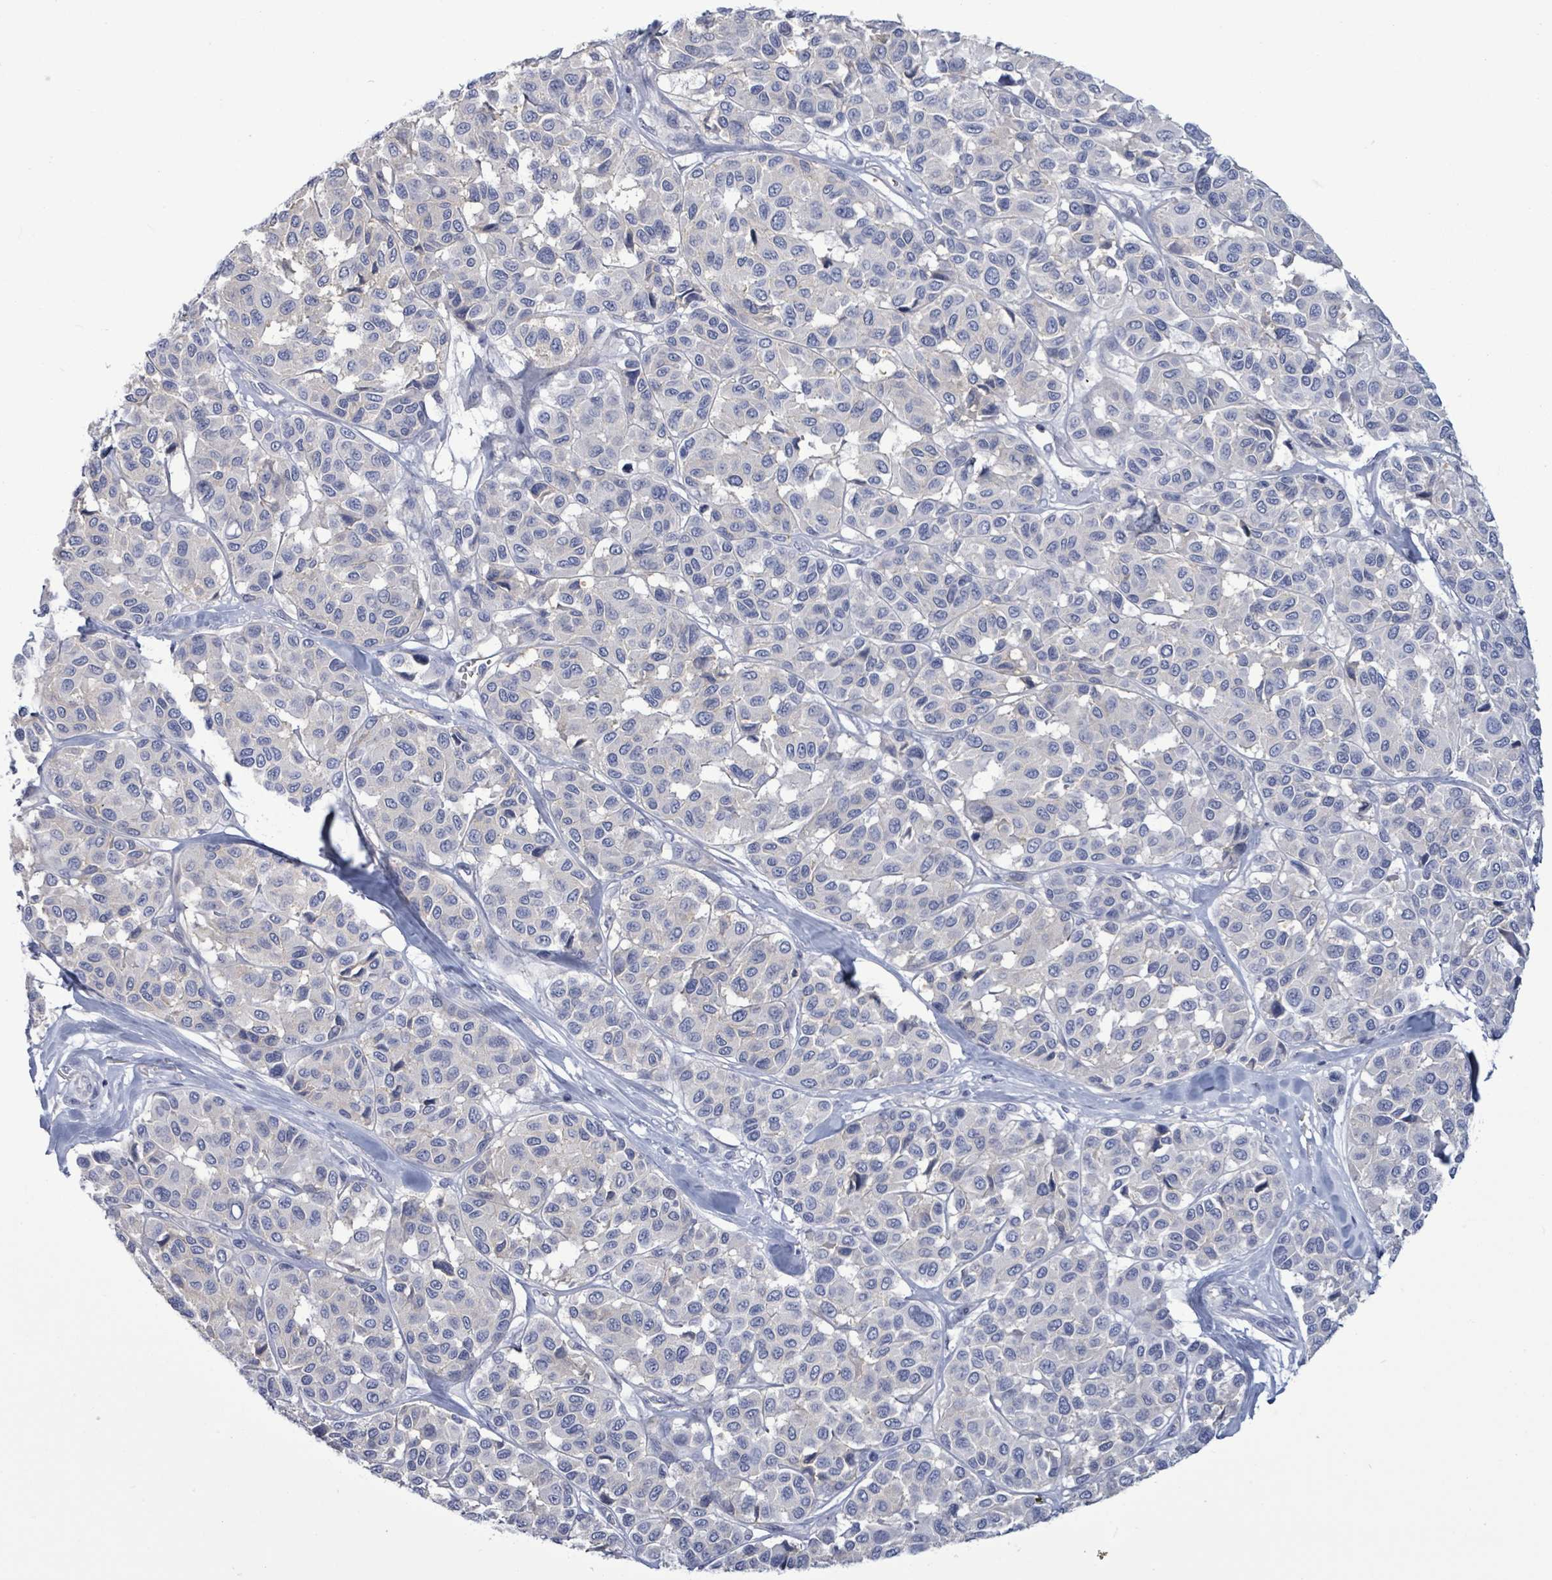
{"staining": {"intensity": "negative", "quantity": "none", "location": "none"}, "tissue": "melanoma", "cell_type": "Tumor cells", "image_type": "cancer", "snomed": [{"axis": "morphology", "description": "Malignant melanoma, NOS"}, {"axis": "topography", "description": "Skin"}], "caption": "Tumor cells show no significant protein staining in malignant melanoma.", "gene": "BSG", "patient": {"sex": "female", "age": 66}}